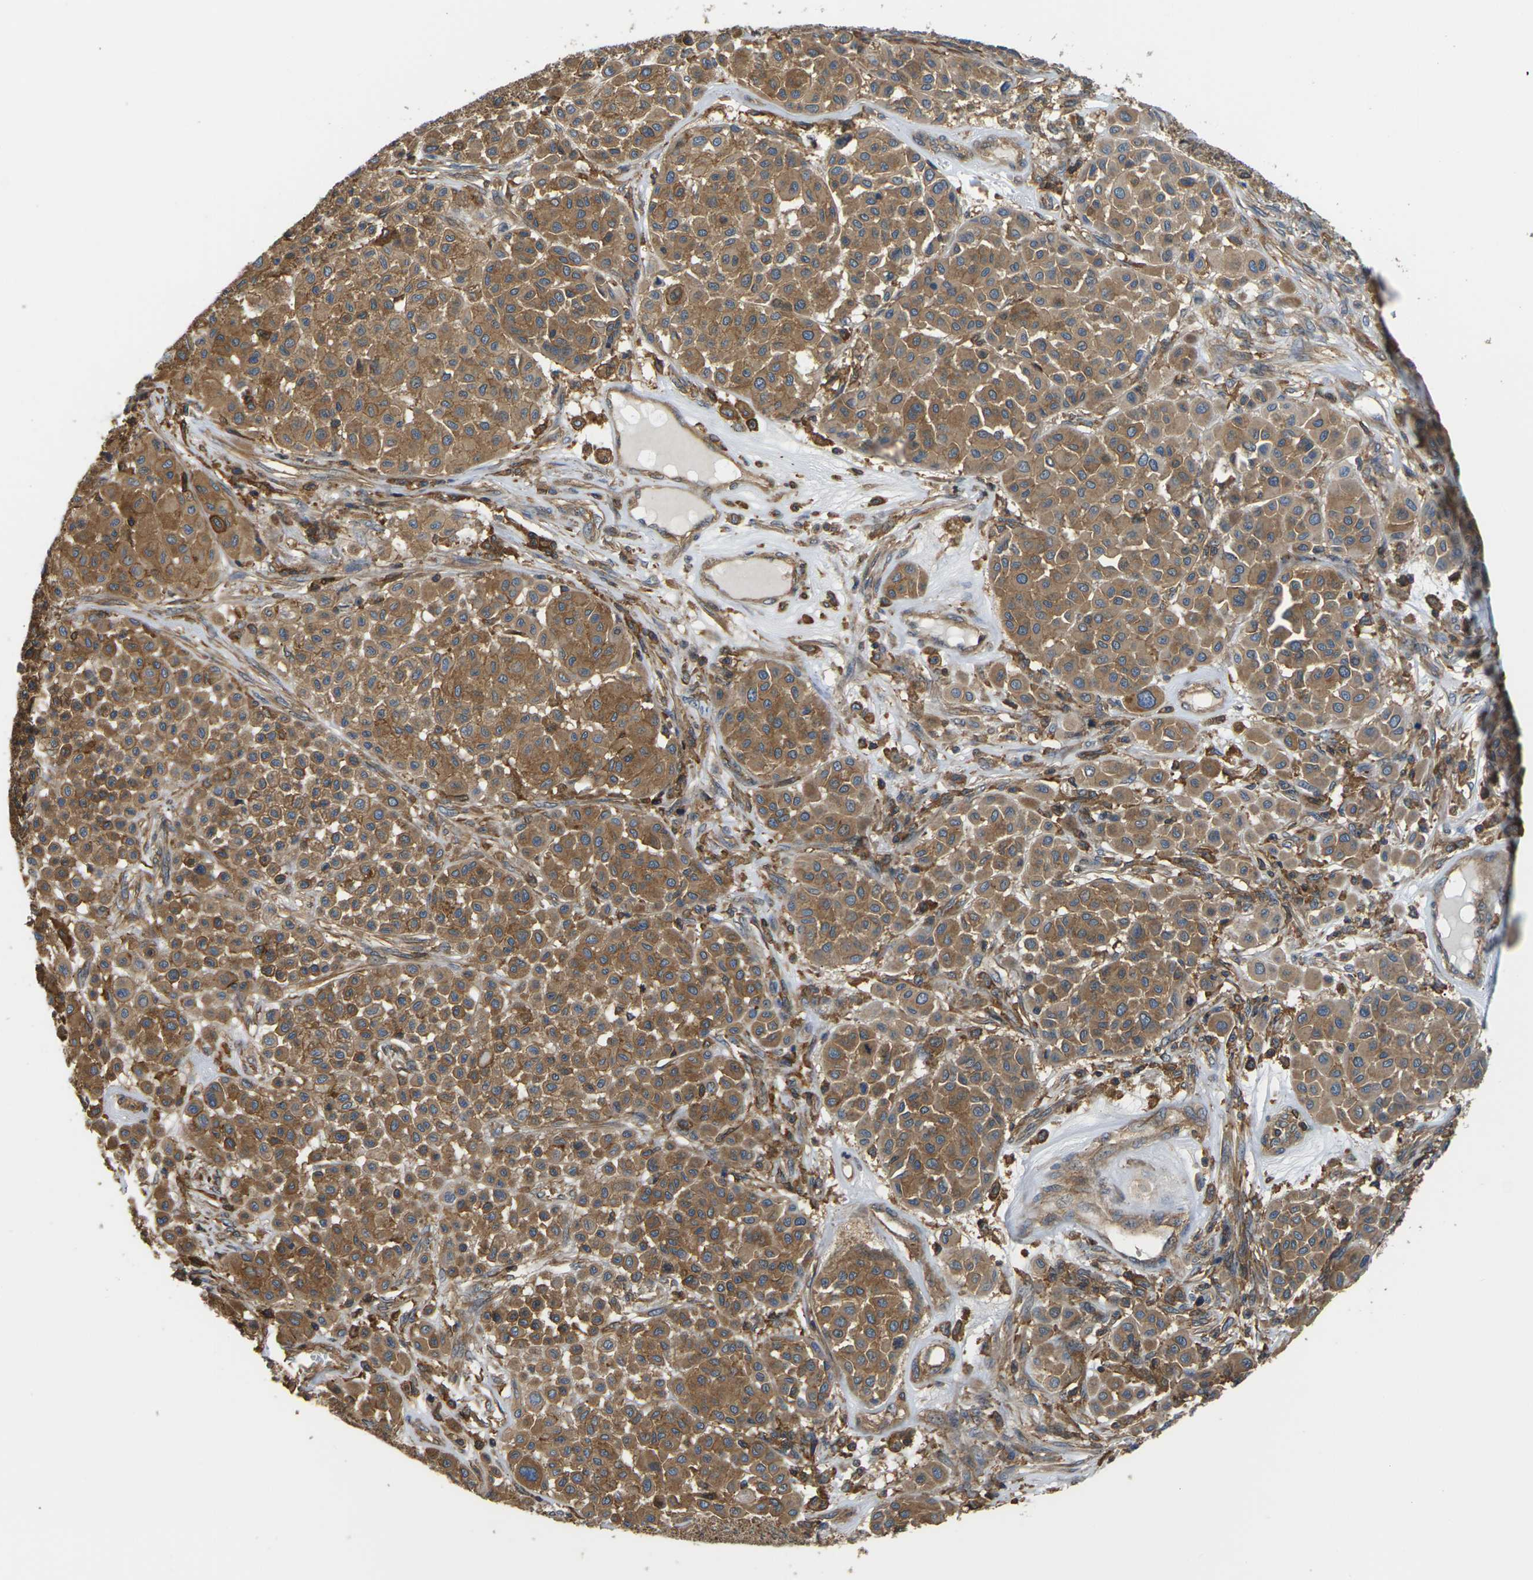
{"staining": {"intensity": "moderate", "quantity": ">75%", "location": "cytoplasmic/membranous"}, "tissue": "melanoma", "cell_type": "Tumor cells", "image_type": "cancer", "snomed": [{"axis": "morphology", "description": "Malignant melanoma, Metastatic site"}, {"axis": "topography", "description": "Soft tissue"}], "caption": "Immunohistochemical staining of malignant melanoma (metastatic site) reveals moderate cytoplasmic/membranous protein expression in about >75% of tumor cells.", "gene": "IQGAP1", "patient": {"sex": "male", "age": 41}}